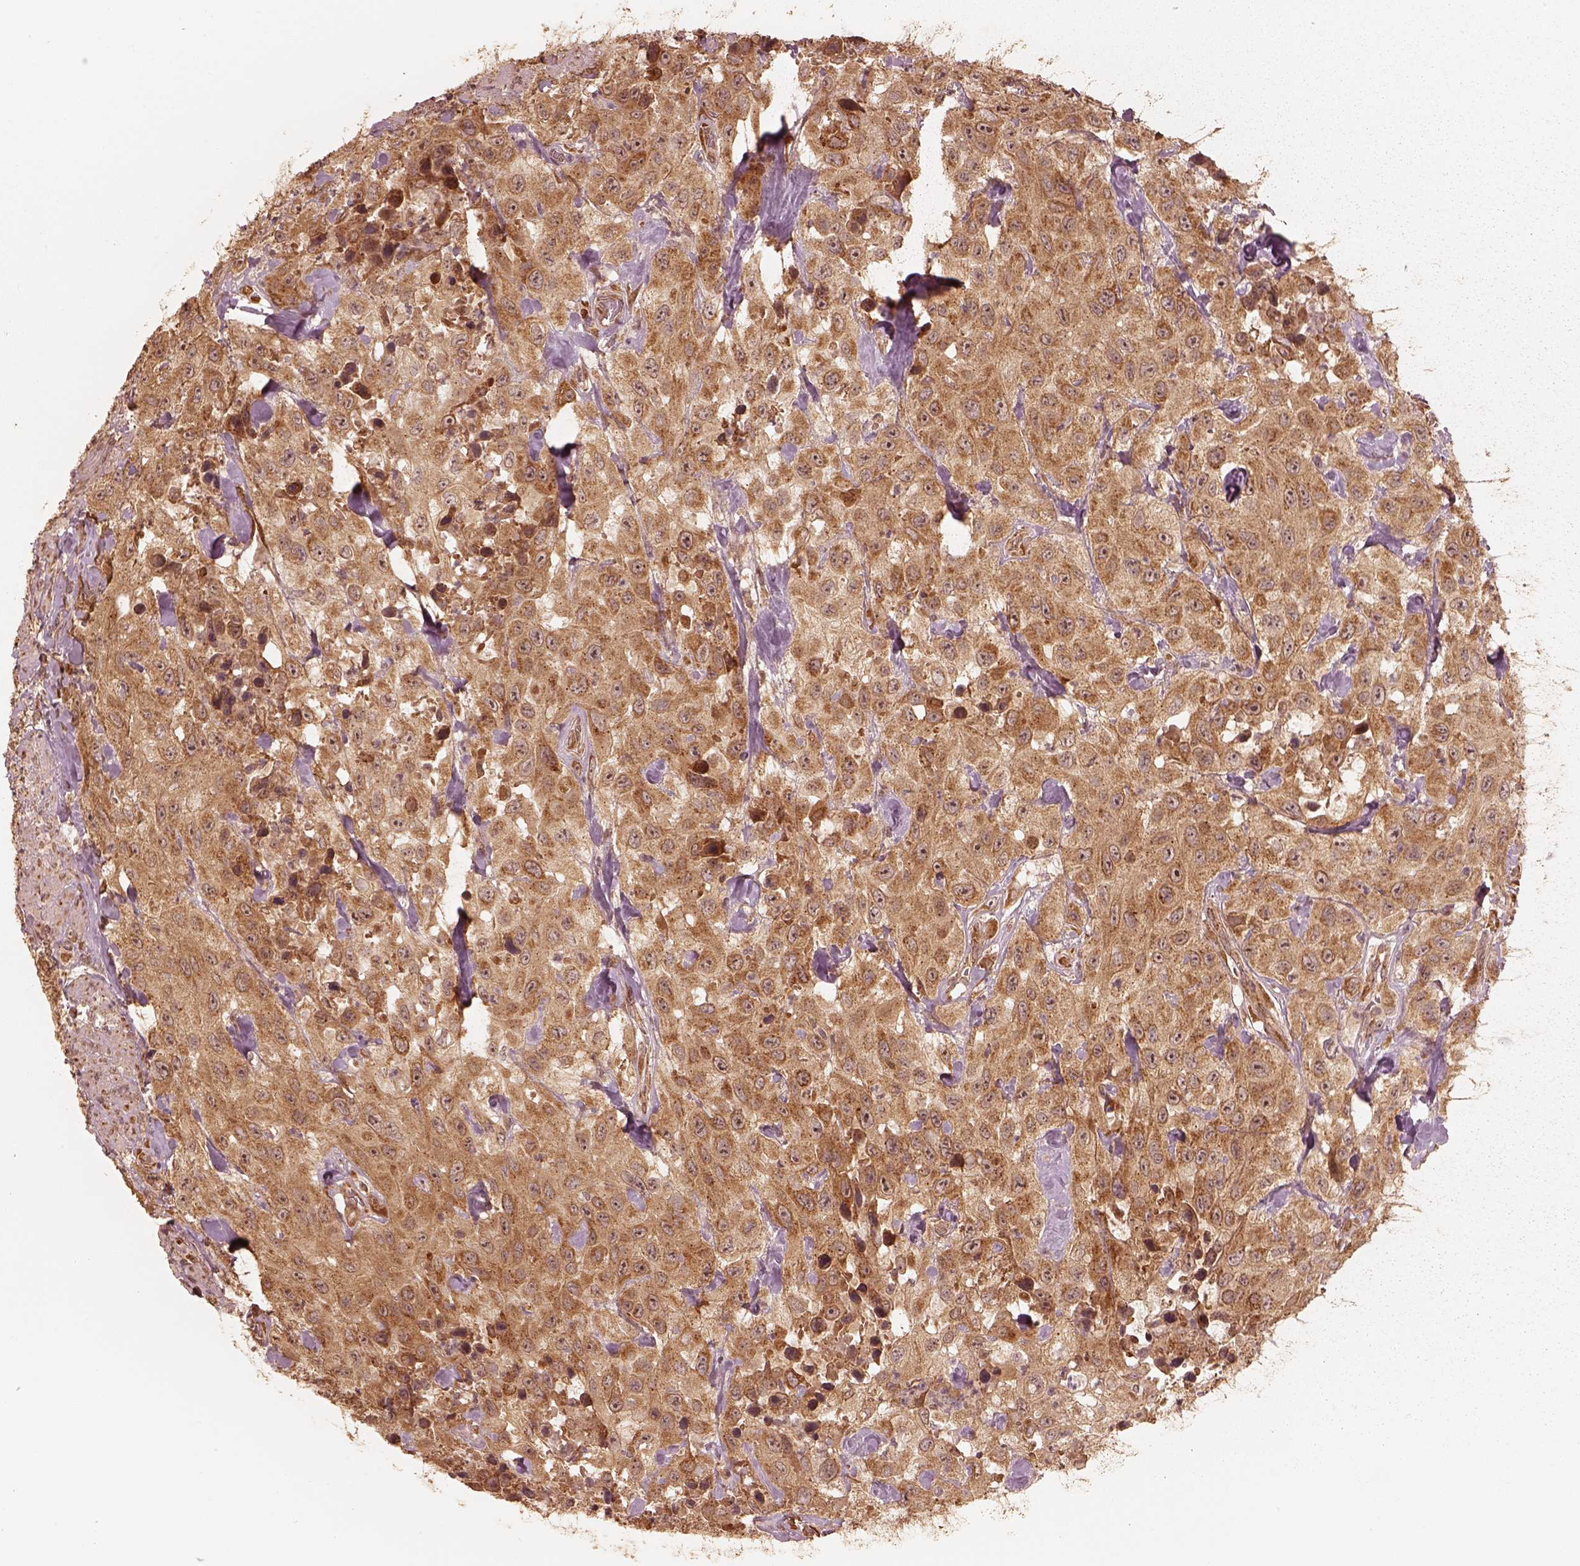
{"staining": {"intensity": "moderate", "quantity": ">75%", "location": "cytoplasmic/membranous"}, "tissue": "urothelial cancer", "cell_type": "Tumor cells", "image_type": "cancer", "snomed": [{"axis": "morphology", "description": "Urothelial carcinoma, High grade"}, {"axis": "topography", "description": "Urinary bladder"}], "caption": "Protein positivity by immunohistochemistry reveals moderate cytoplasmic/membranous expression in approximately >75% of tumor cells in urothelial cancer. The staining is performed using DAB brown chromogen to label protein expression. The nuclei are counter-stained blue using hematoxylin.", "gene": "DNAJC25", "patient": {"sex": "male", "age": 79}}